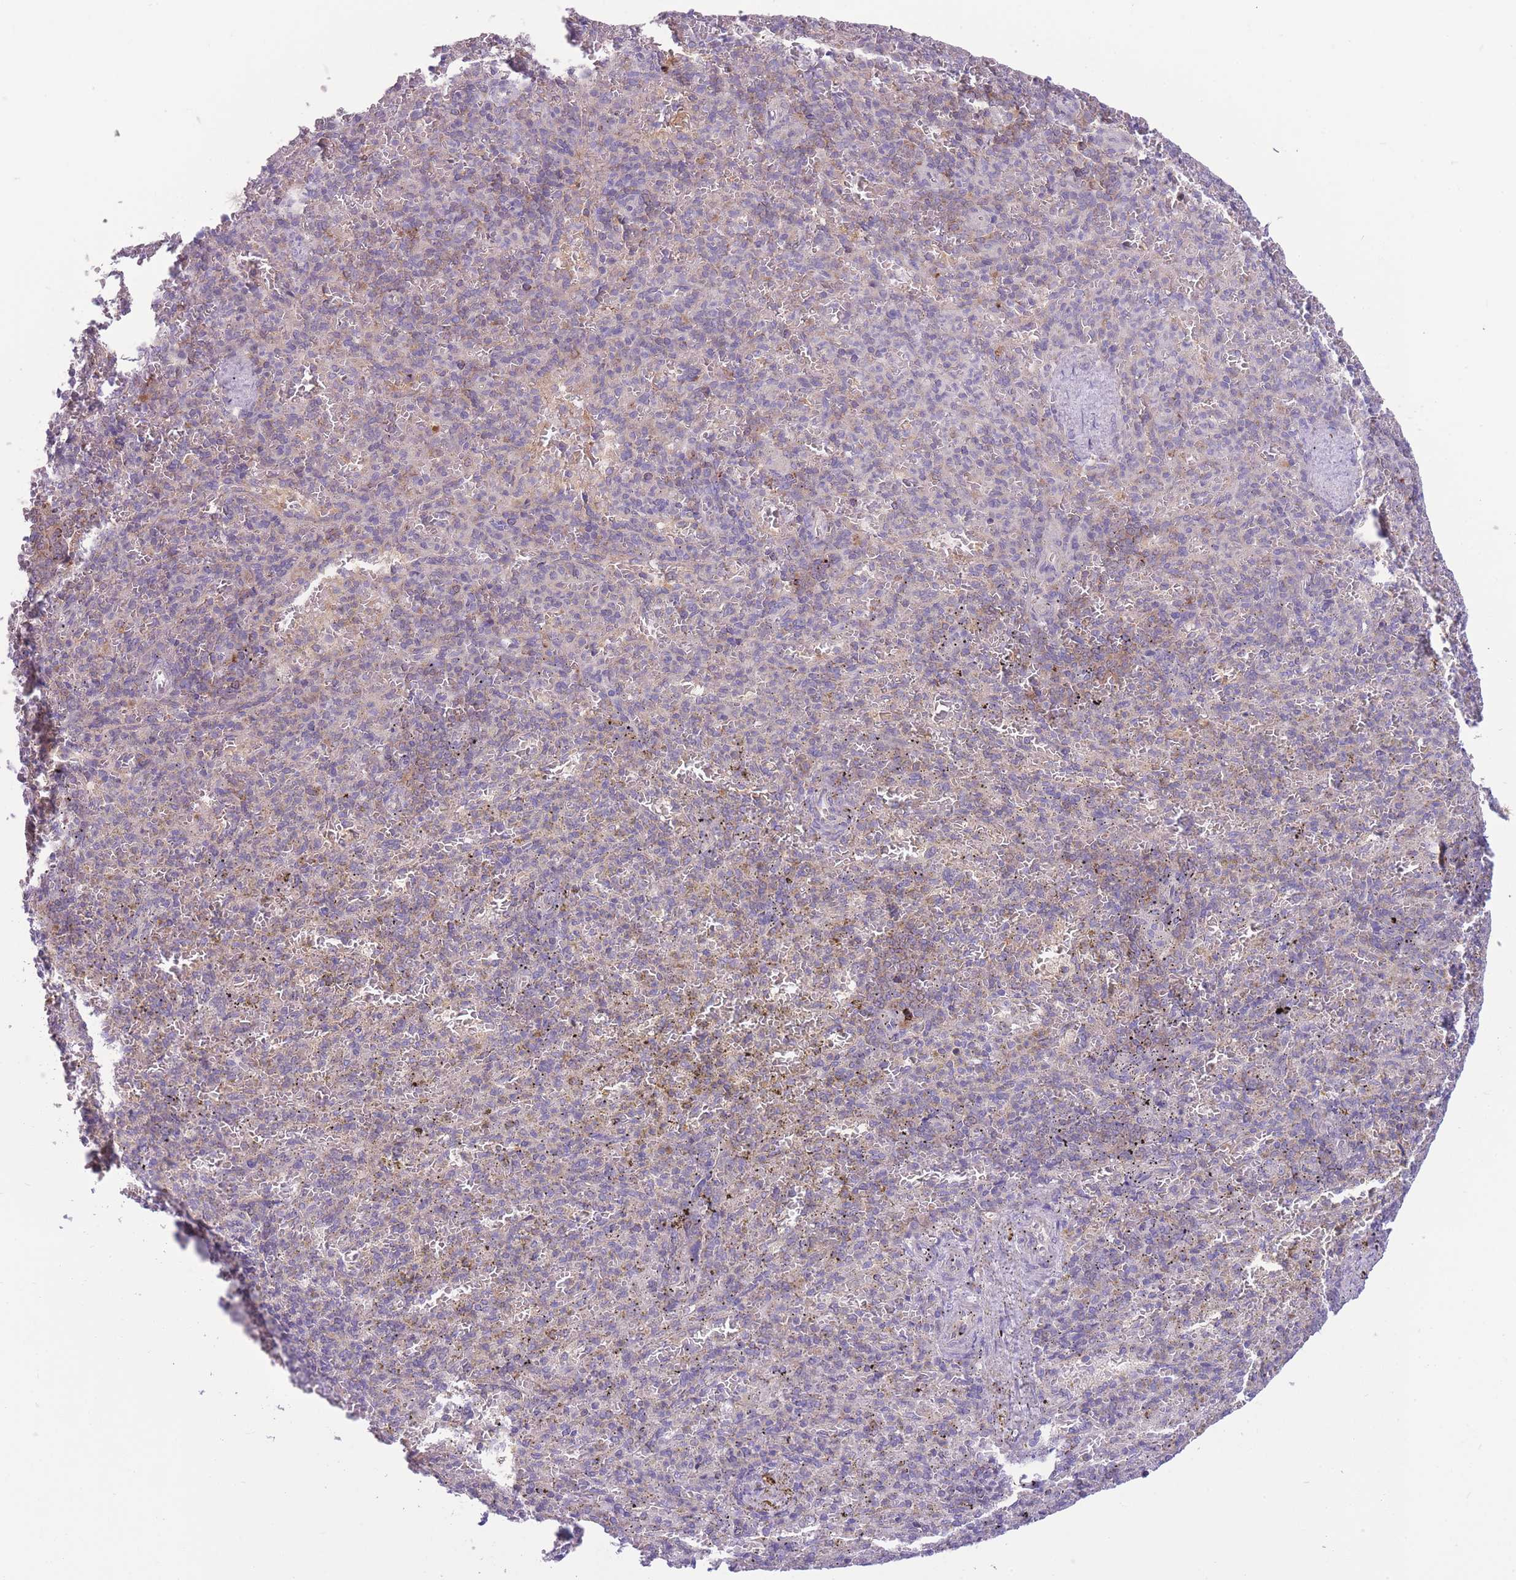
{"staining": {"intensity": "weak", "quantity": "<25%", "location": "cytoplasmic/membranous"}, "tissue": "spleen", "cell_type": "Cells in red pulp", "image_type": "normal", "snomed": [{"axis": "morphology", "description": "Normal tissue, NOS"}, {"axis": "topography", "description": "Spleen"}], "caption": "Immunohistochemical staining of unremarkable human spleen reveals no significant positivity in cells in red pulp. (DAB (3,3'-diaminobenzidine) IHC visualized using brightfield microscopy, high magnification).", "gene": "CCT6A", "patient": {"sex": "female", "age": 74}}